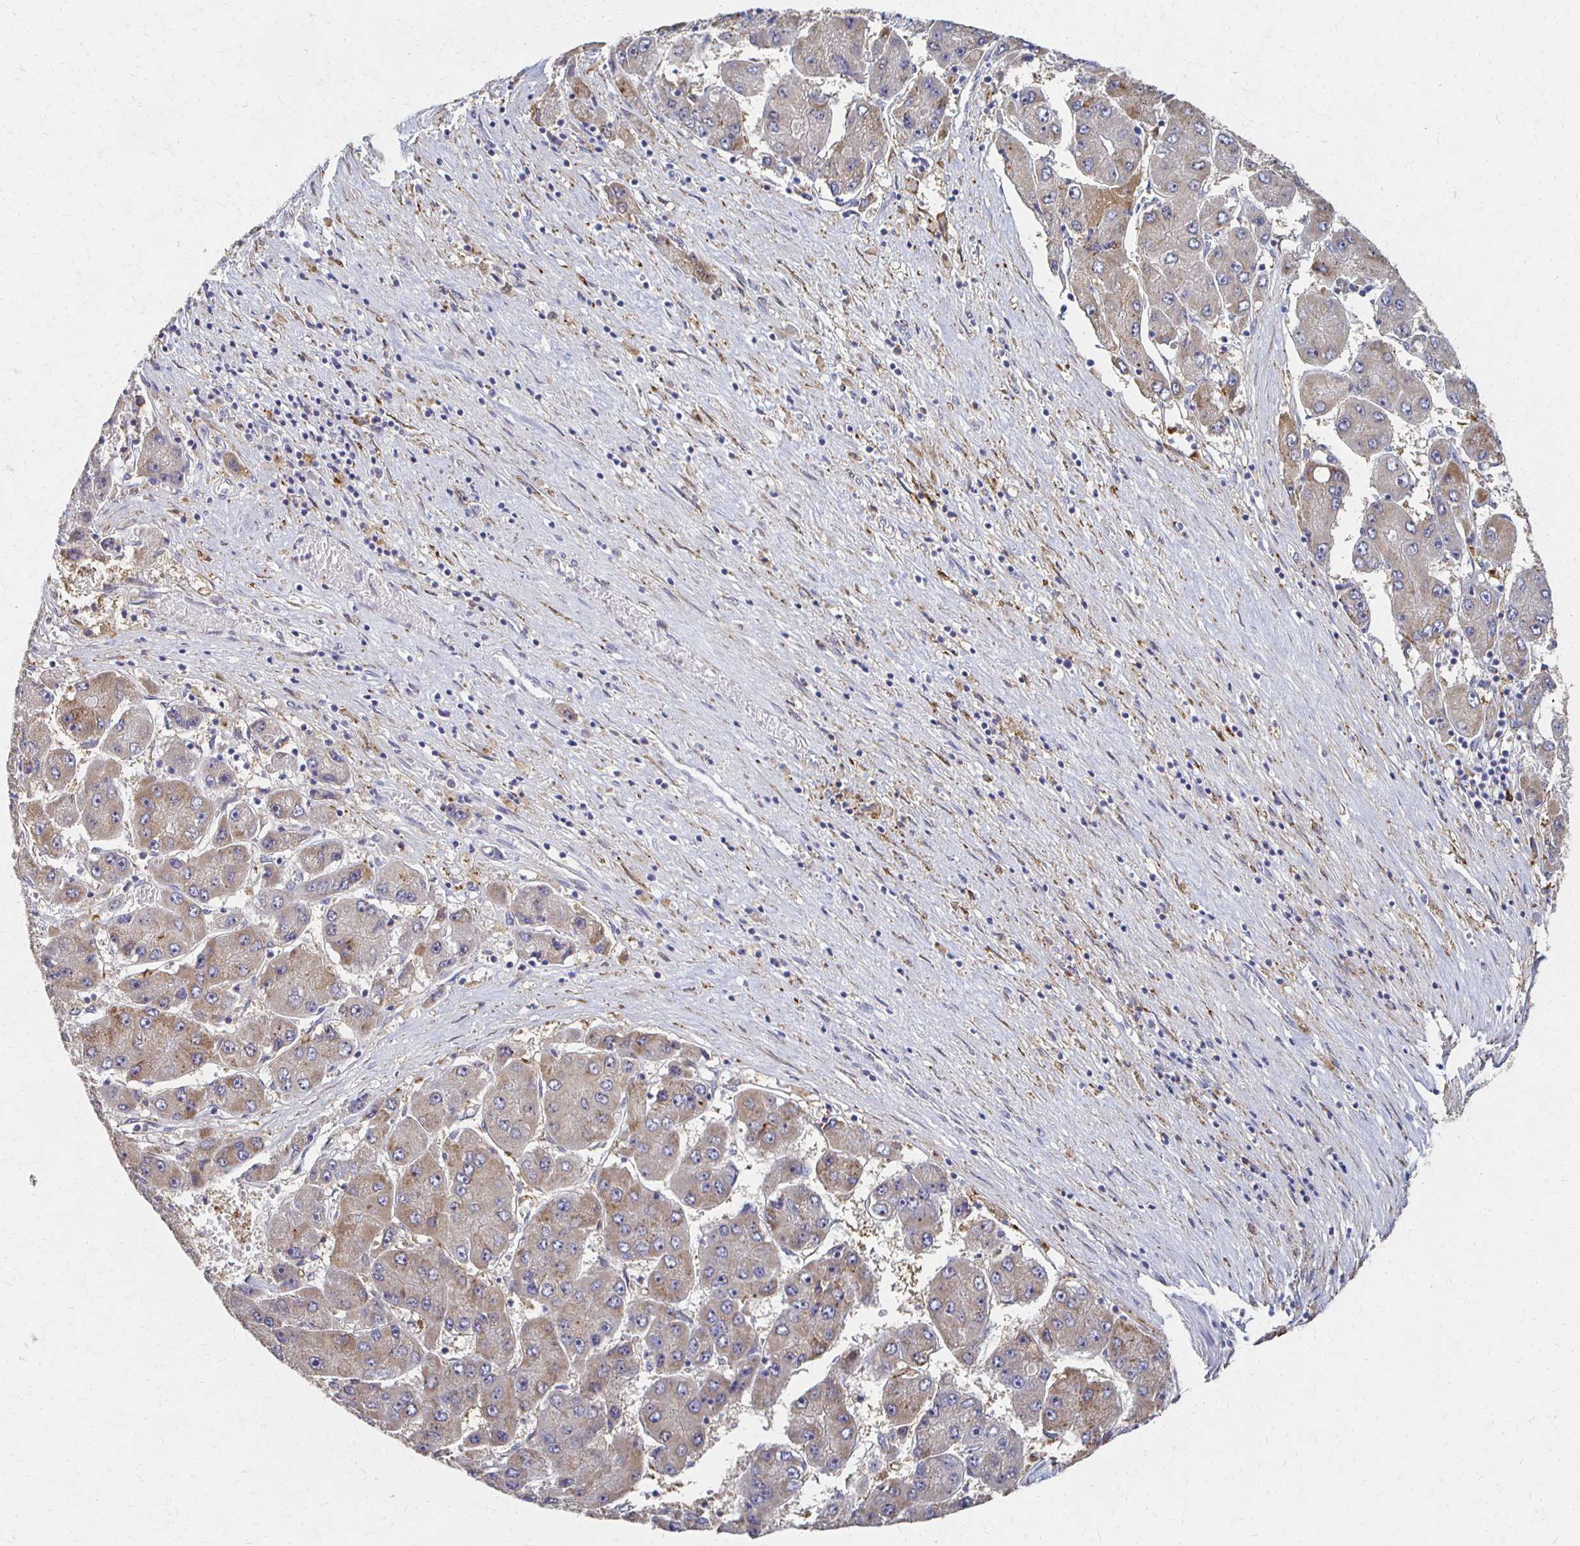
{"staining": {"intensity": "weak", "quantity": "25%-75%", "location": "cytoplasmic/membranous"}, "tissue": "liver cancer", "cell_type": "Tumor cells", "image_type": "cancer", "snomed": [{"axis": "morphology", "description": "Carcinoma, Hepatocellular, NOS"}, {"axis": "topography", "description": "Liver"}], "caption": "Immunohistochemistry histopathology image of neoplastic tissue: liver cancer stained using IHC demonstrates low levels of weak protein expression localized specifically in the cytoplasmic/membranous of tumor cells, appearing as a cytoplasmic/membranous brown color.", "gene": "CX3CR1", "patient": {"sex": "female", "age": 61}}